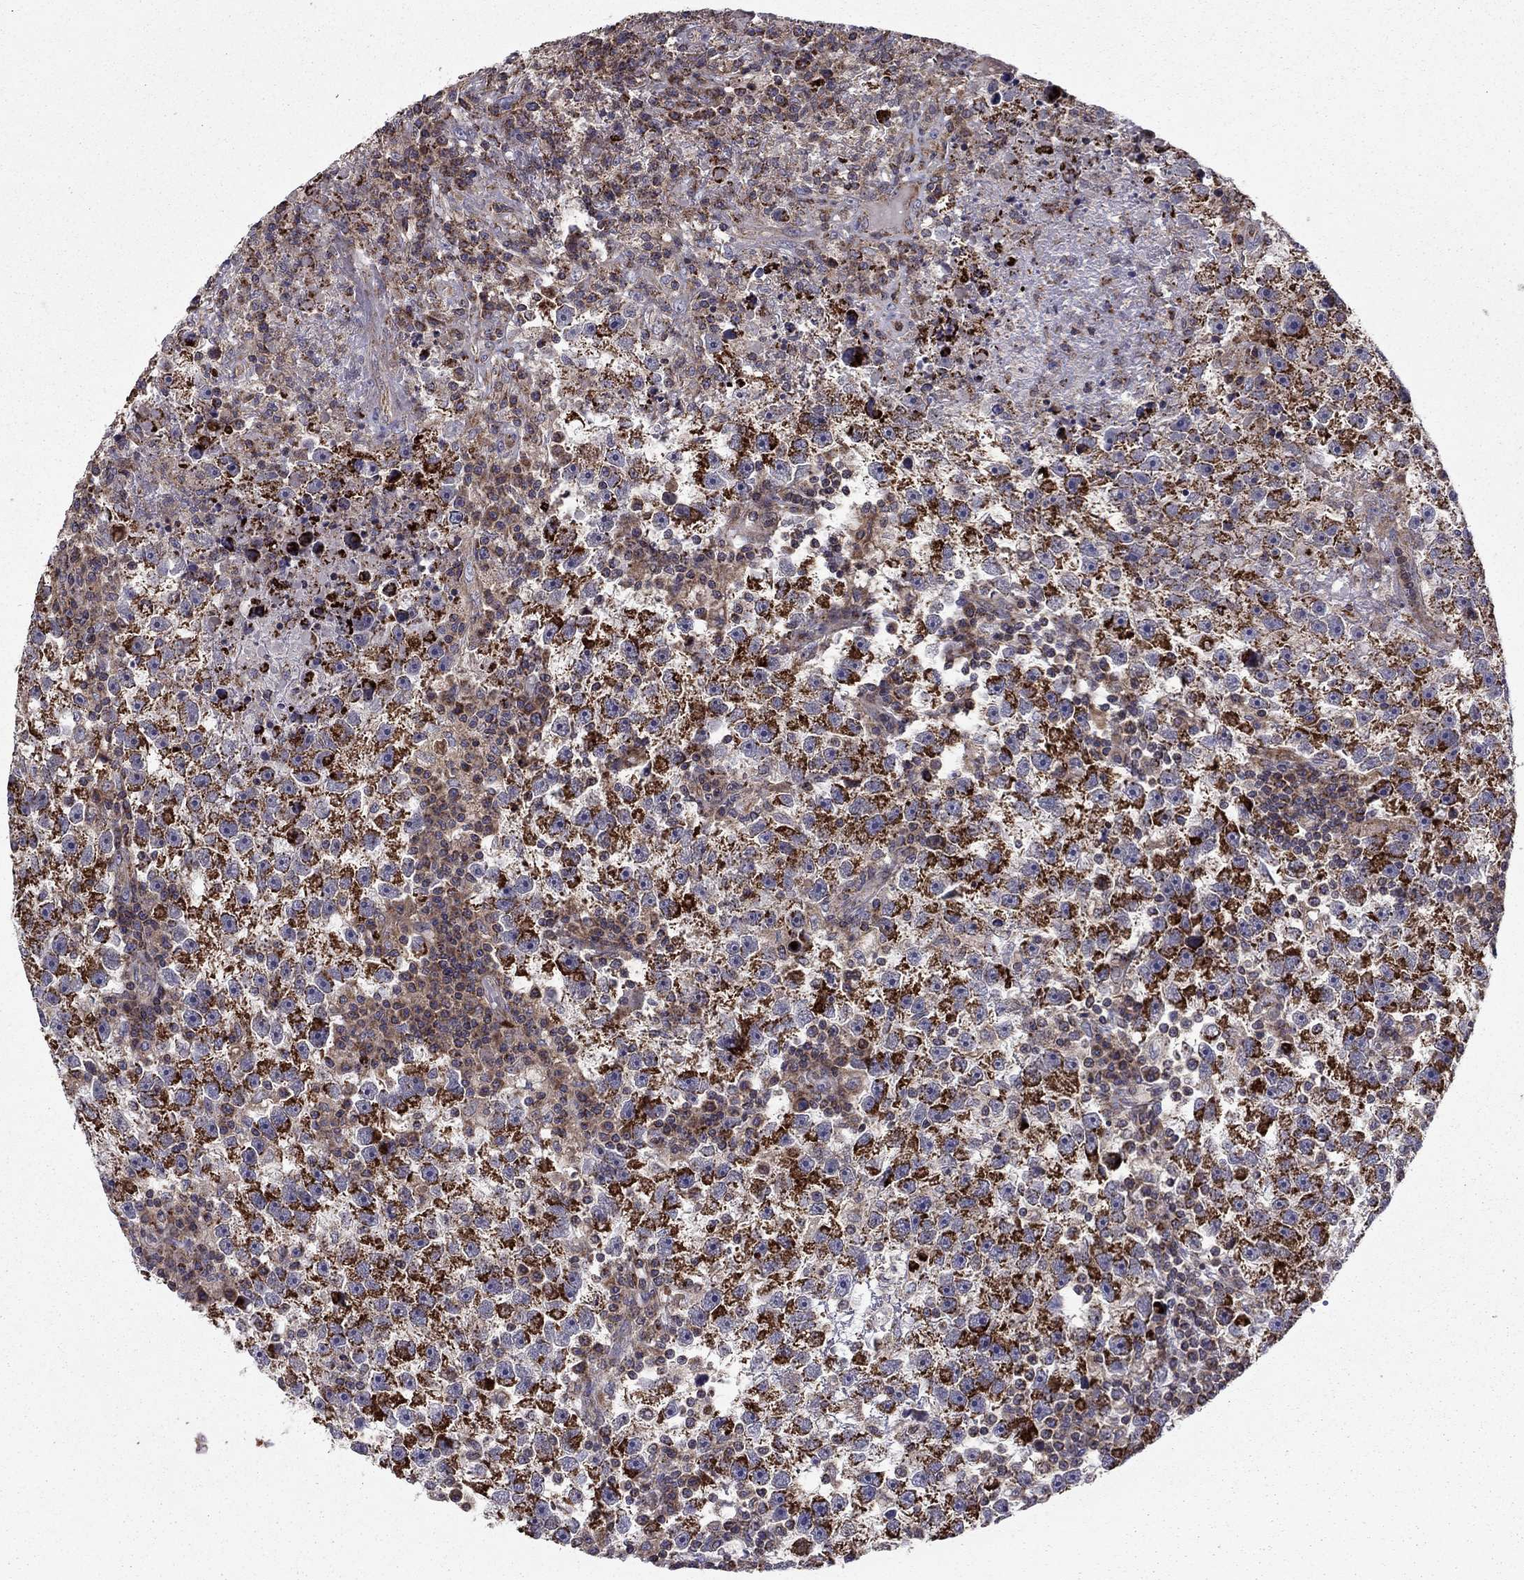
{"staining": {"intensity": "strong", "quantity": "25%-75%", "location": "cytoplasmic/membranous"}, "tissue": "testis cancer", "cell_type": "Tumor cells", "image_type": "cancer", "snomed": [{"axis": "morphology", "description": "Seminoma, NOS"}, {"axis": "topography", "description": "Testis"}], "caption": "Strong cytoplasmic/membranous staining for a protein is identified in about 25%-75% of tumor cells of testis cancer using IHC.", "gene": "ALG6", "patient": {"sex": "male", "age": 47}}